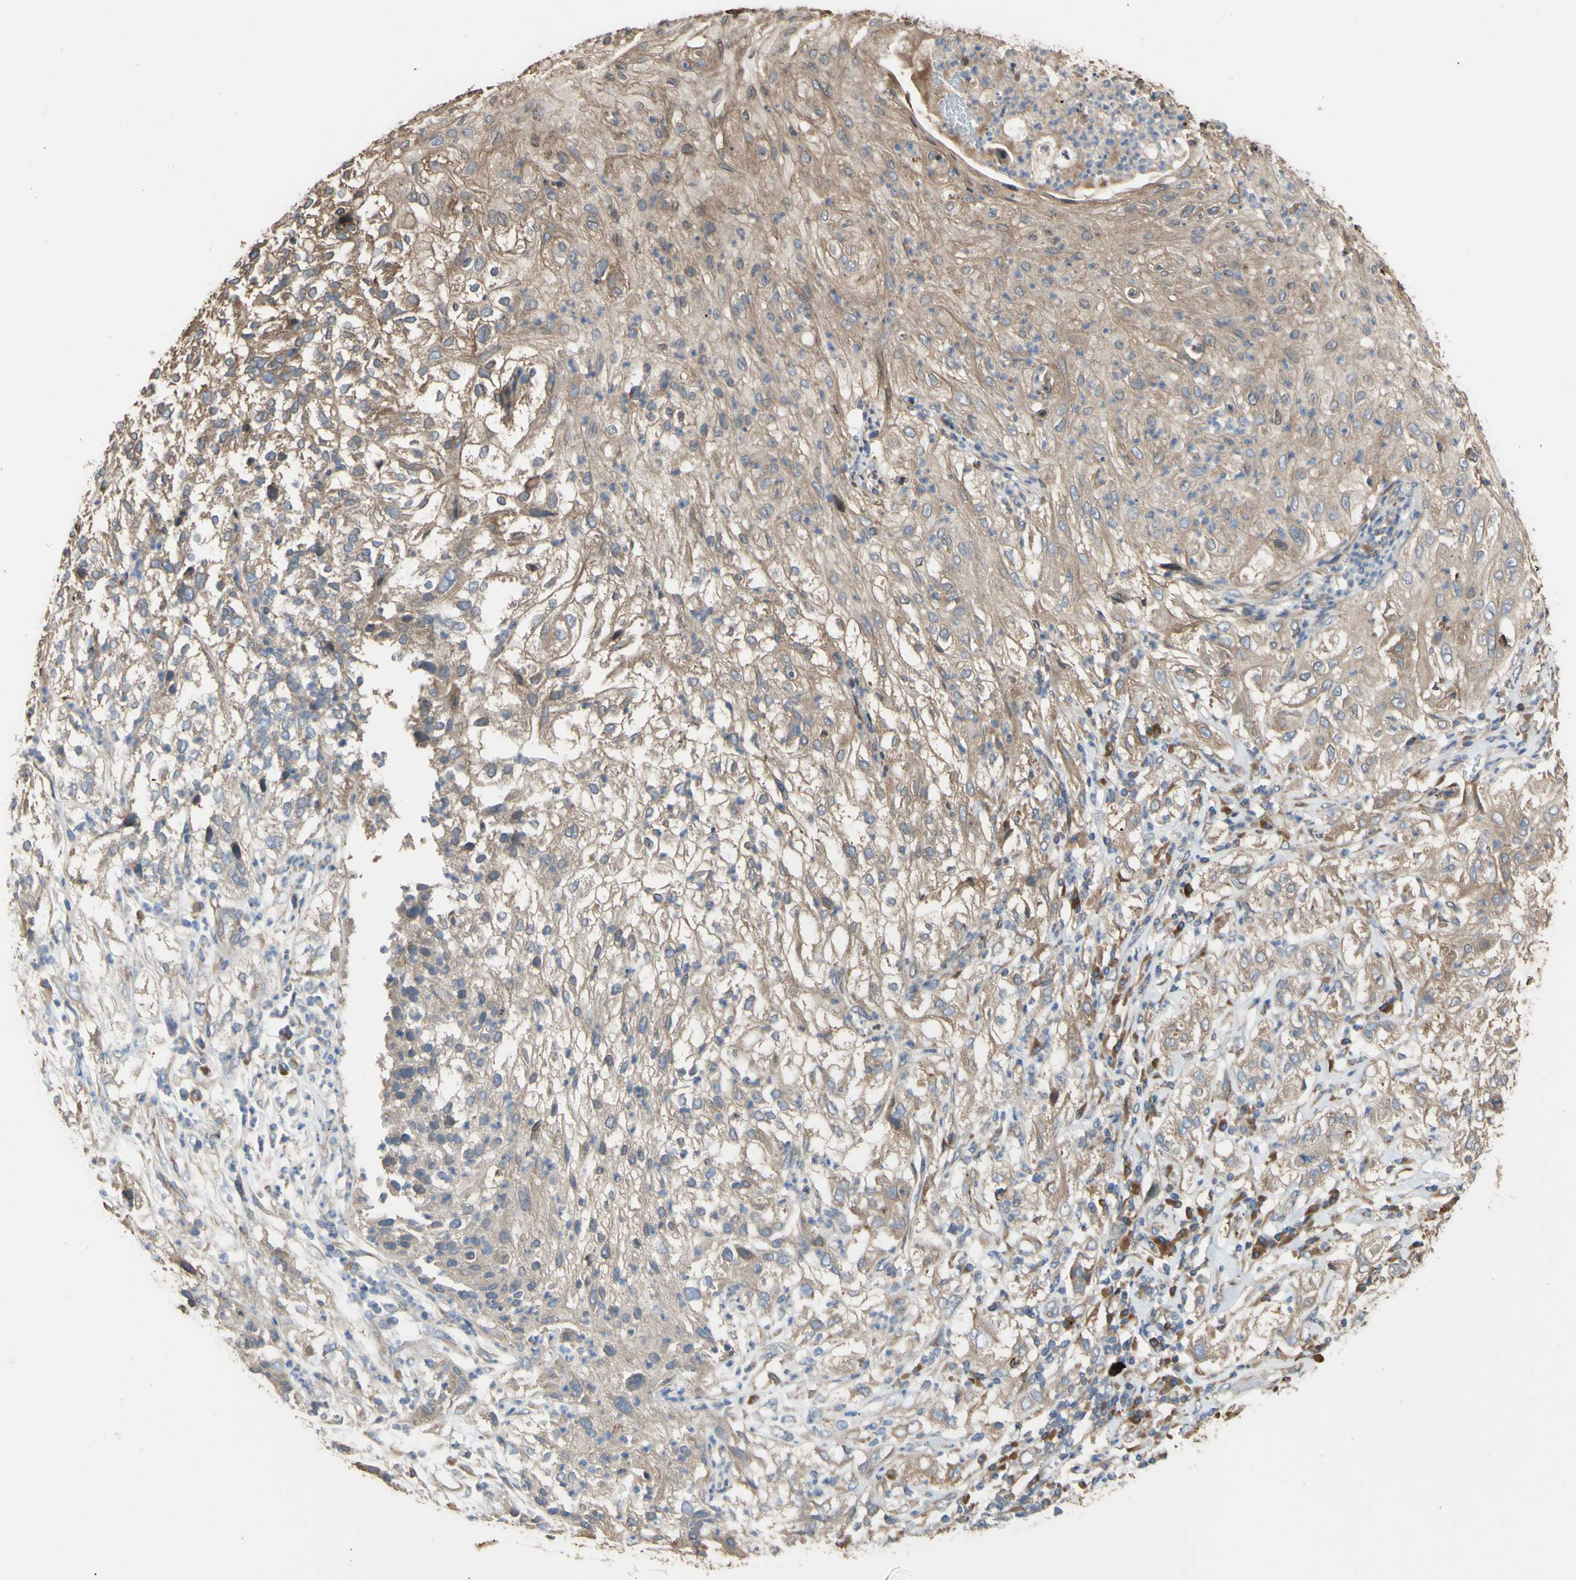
{"staining": {"intensity": "weak", "quantity": ">75%", "location": "cytoplasmic/membranous"}, "tissue": "lung cancer", "cell_type": "Tumor cells", "image_type": "cancer", "snomed": [{"axis": "morphology", "description": "Inflammation, NOS"}, {"axis": "morphology", "description": "Squamous cell carcinoma, NOS"}, {"axis": "topography", "description": "Lymph node"}, {"axis": "topography", "description": "Soft tissue"}, {"axis": "topography", "description": "Lung"}], "caption": "Protein expression by IHC demonstrates weak cytoplasmic/membranous staining in about >75% of tumor cells in lung squamous cell carcinoma.", "gene": "NECTIN3", "patient": {"sex": "male", "age": 66}}